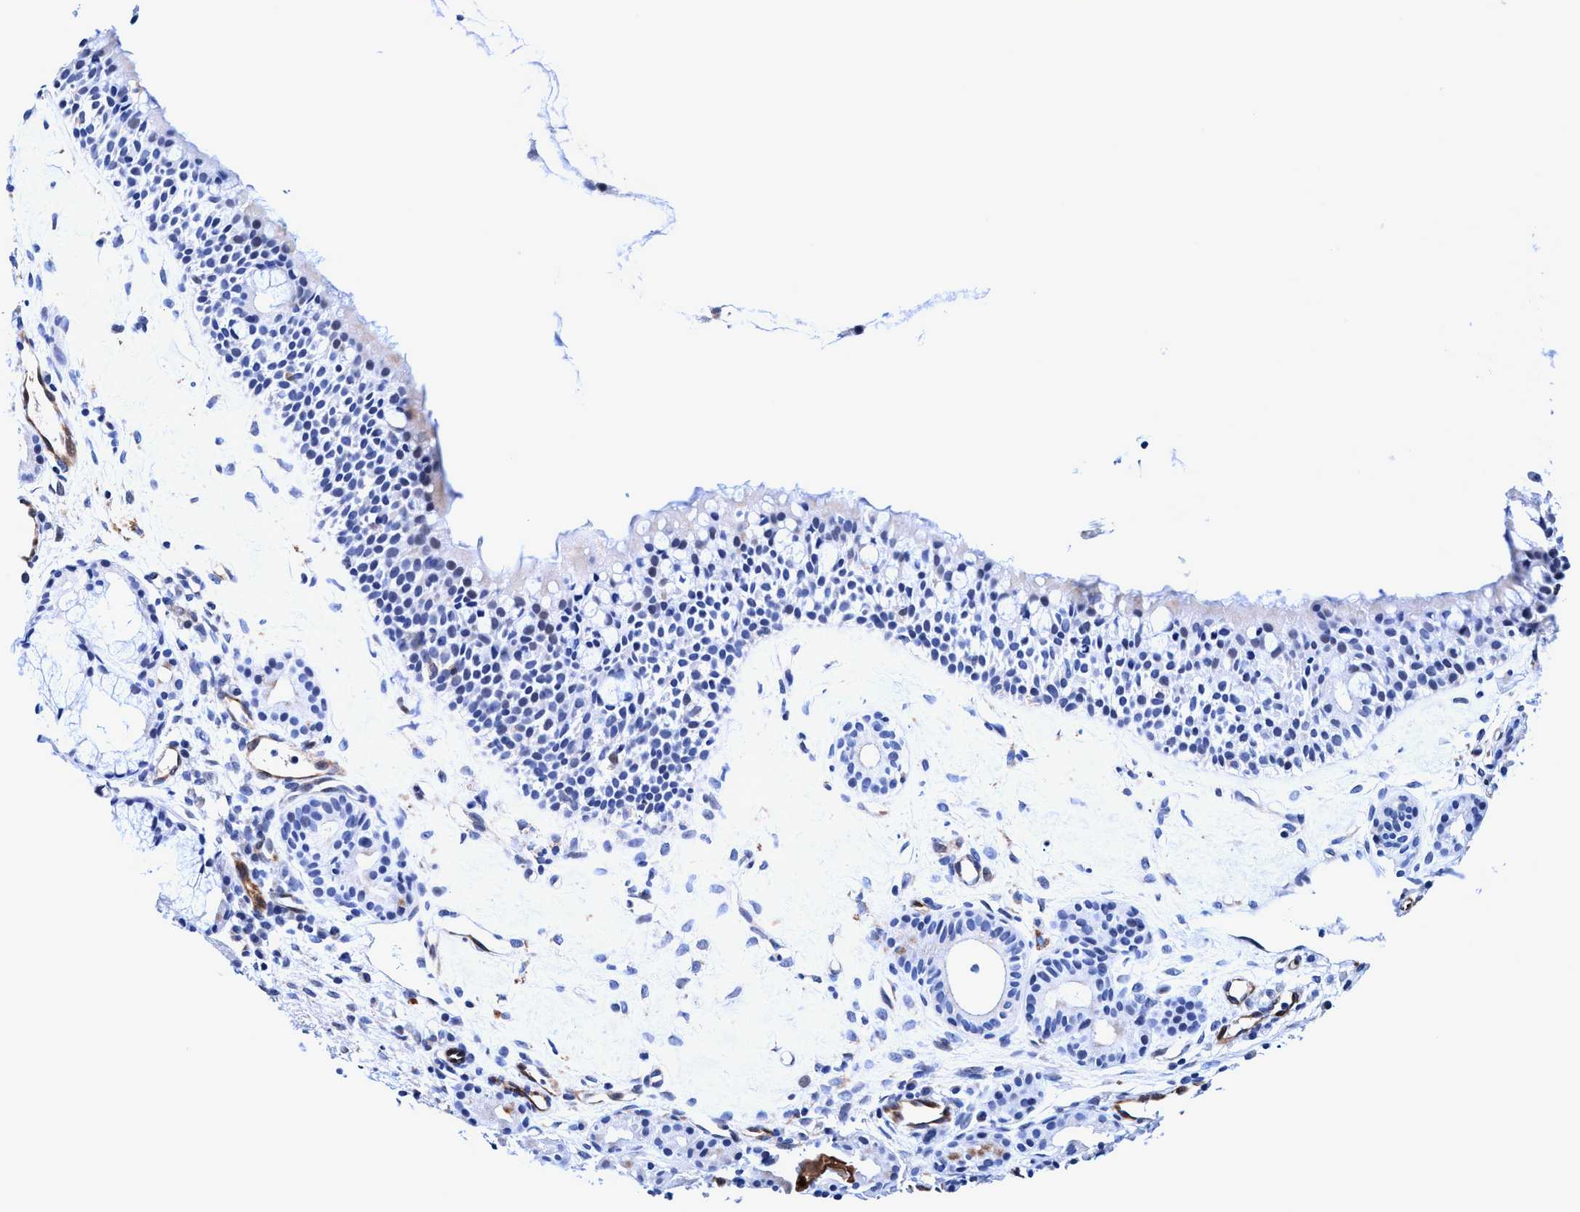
{"staining": {"intensity": "negative", "quantity": "none", "location": "none"}, "tissue": "nasopharynx", "cell_type": "Respiratory epithelial cells", "image_type": "normal", "snomed": [{"axis": "morphology", "description": "Normal tissue, NOS"}, {"axis": "topography", "description": "Nasopharynx"}], "caption": "Immunohistochemistry micrograph of benign nasopharynx: human nasopharynx stained with DAB displays no significant protein staining in respiratory epithelial cells. Nuclei are stained in blue.", "gene": "UBALD2", "patient": {"sex": "female", "age": 42}}